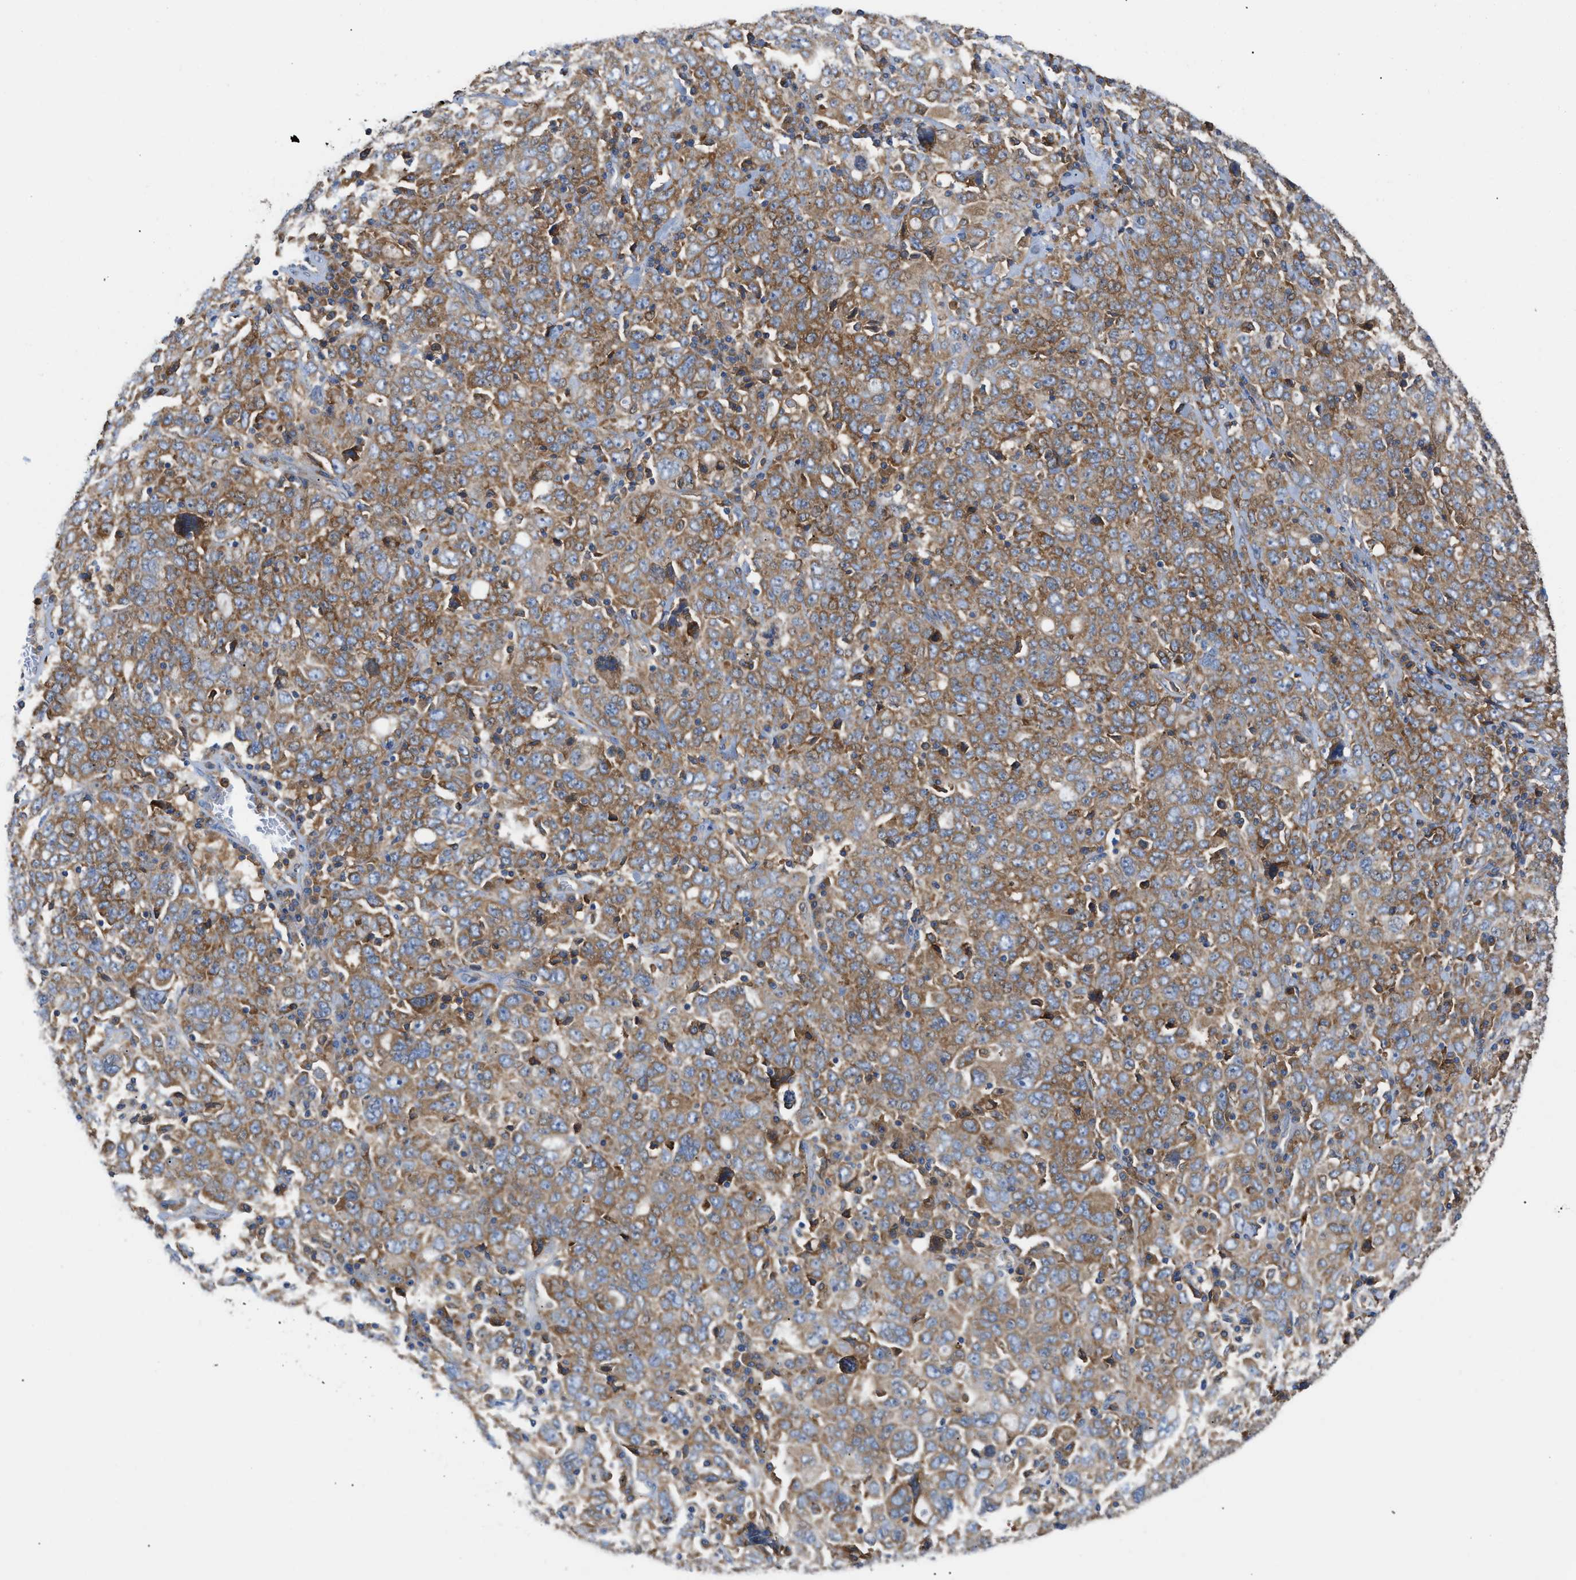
{"staining": {"intensity": "moderate", "quantity": ">75%", "location": "cytoplasmic/membranous"}, "tissue": "ovarian cancer", "cell_type": "Tumor cells", "image_type": "cancer", "snomed": [{"axis": "morphology", "description": "Carcinoma, endometroid"}, {"axis": "topography", "description": "Ovary"}], "caption": "Immunohistochemistry (IHC) image of neoplastic tissue: ovarian endometroid carcinoma stained using immunohistochemistry (IHC) exhibits medium levels of moderate protein expression localized specifically in the cytoplasmic/membranous of tumor cells, appearing as a cytoplasmic/membranous brown color.", "gene": "GPAT4", "patient": {"sex": "female", "age": 62}}